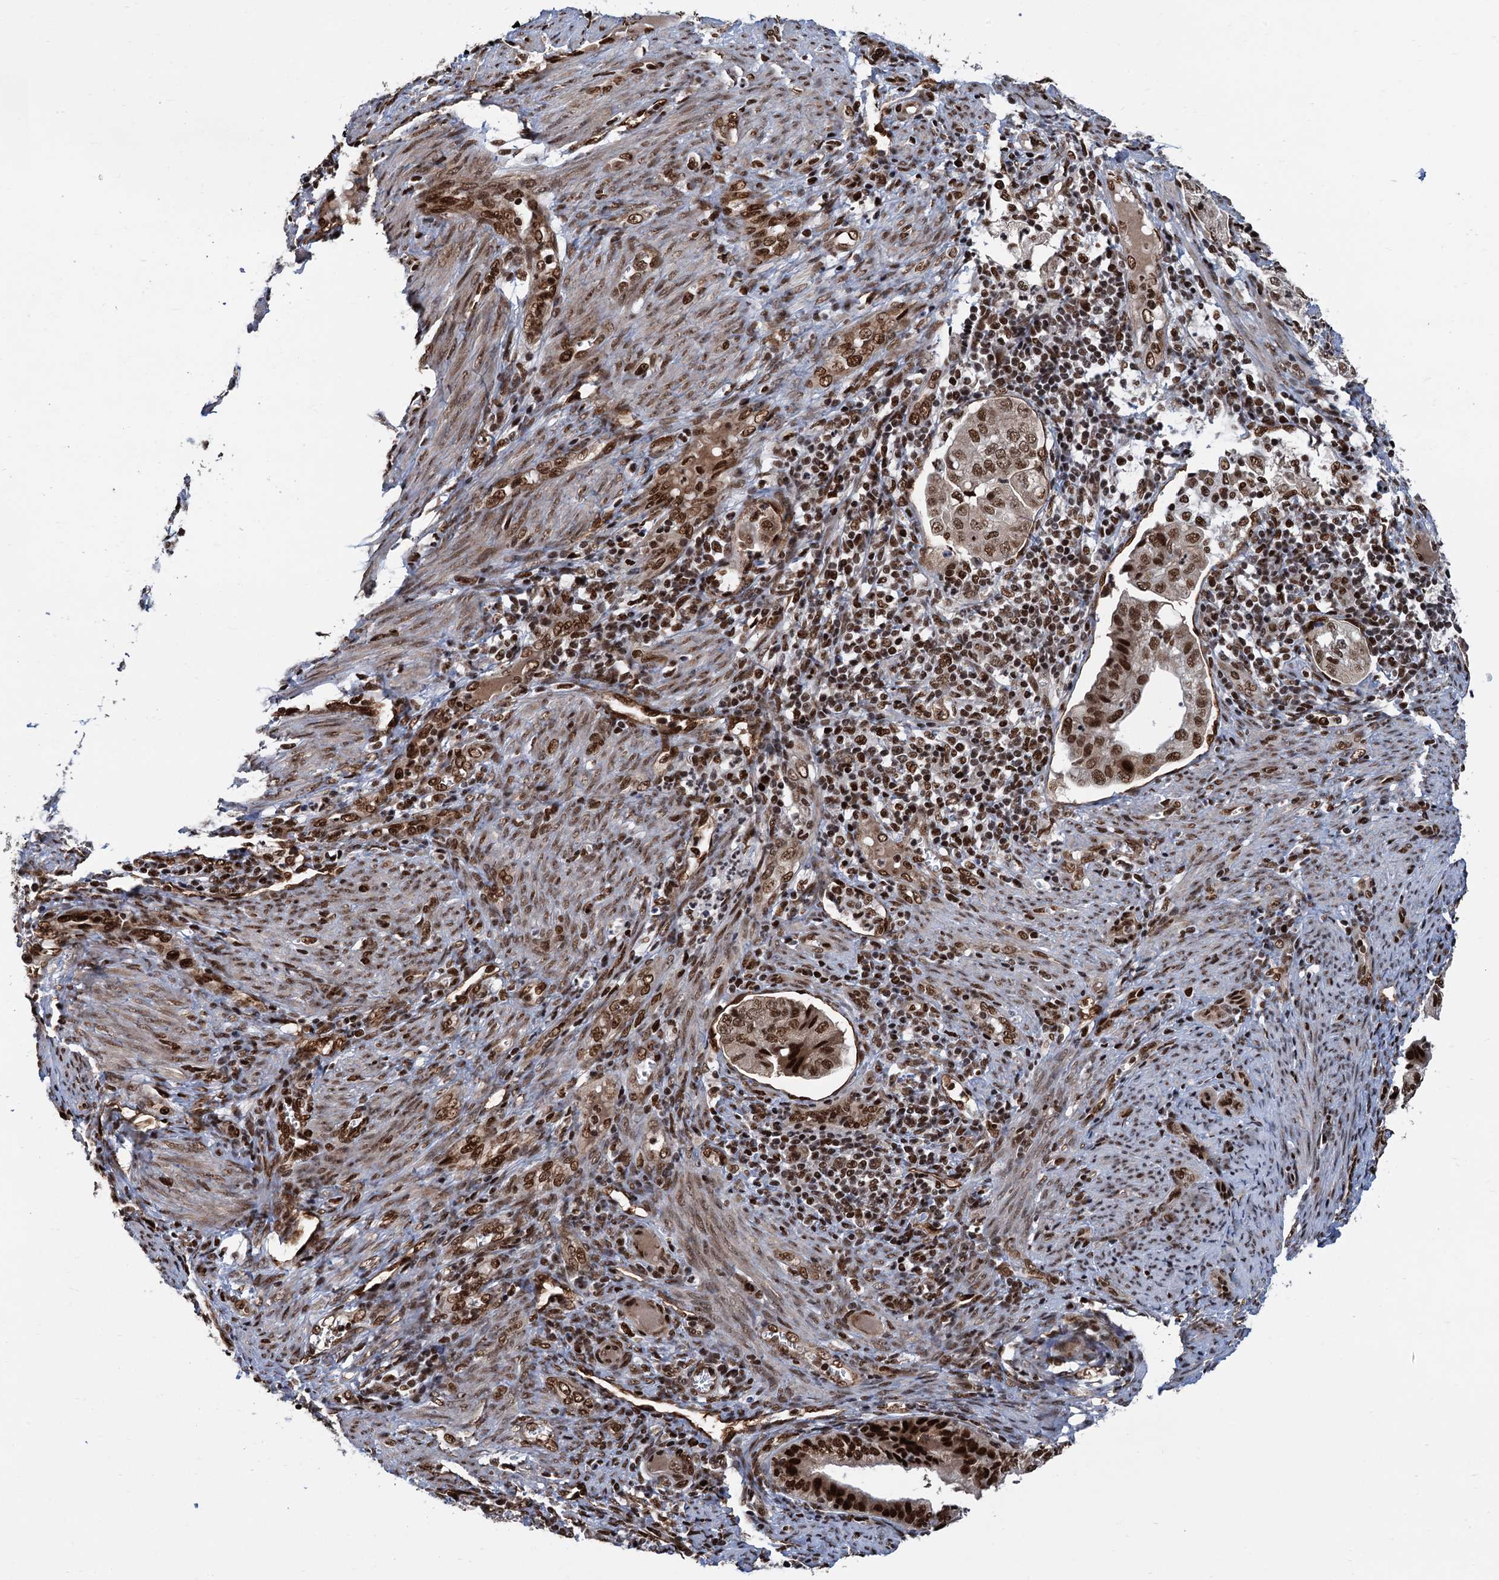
{"staining": {"intensity": "strong", "quantity": ">75%", "location": "nuclear"}, "tissue": "endometrial cancer", "cell_type": "Tumor cells", "image_type": "cancer", "snomed": [{"axis": "morphology", "description": "Adenocarcinoma, NOS"}, {"axis": "topography", "description": "Endometrium"}], "caption": "Immunohistochemistry histopathology image of neoplastic tissue: human endometrial cancer (adenocarcinoma) stained using IHC displays high levels of strong protein expression localized specifically in the nuclear of tumor cells, appearing as a nuclear brown color.", "gene": "PPP4R1", "patient": {"sex": "female", "age": 51}}